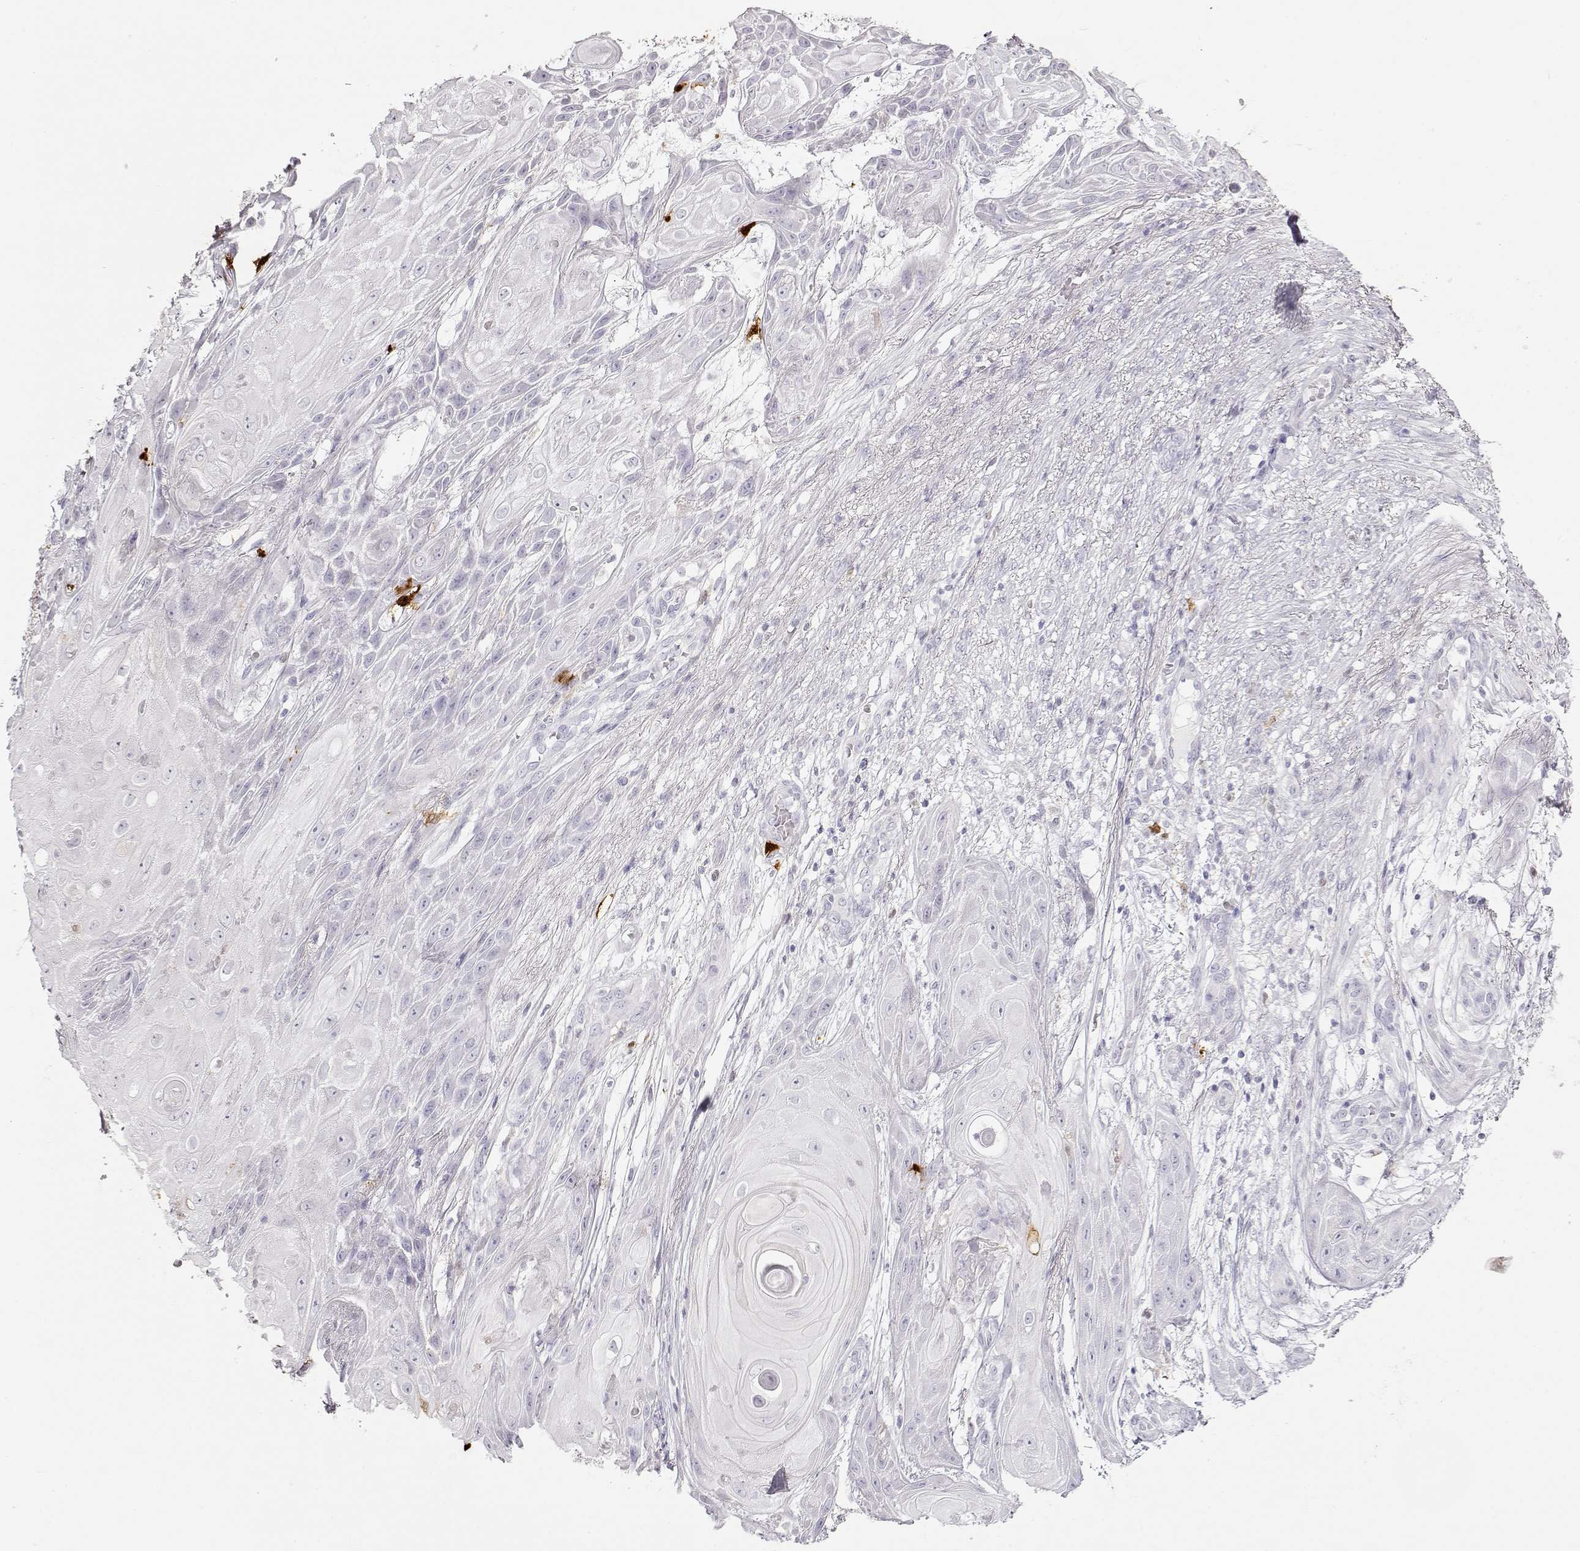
{"staining": {"intensity": "negative", "quantity": "none", "location": "none"}, "tissue": "skin cancer", "cell_type": "Tumor cells", "image_type": "cancer", "snomed": [{"axis": "morphology", "description": "Squamous cell carcinoma, NOS"}, {"axis": "topography", "description": "Skin"}], "caption": "Tumor cells show no significant protein expression in skin cancer (squamous cell carcinoma).", "gene": "S100B", "patient": {"sex": "male", "age": 62}}